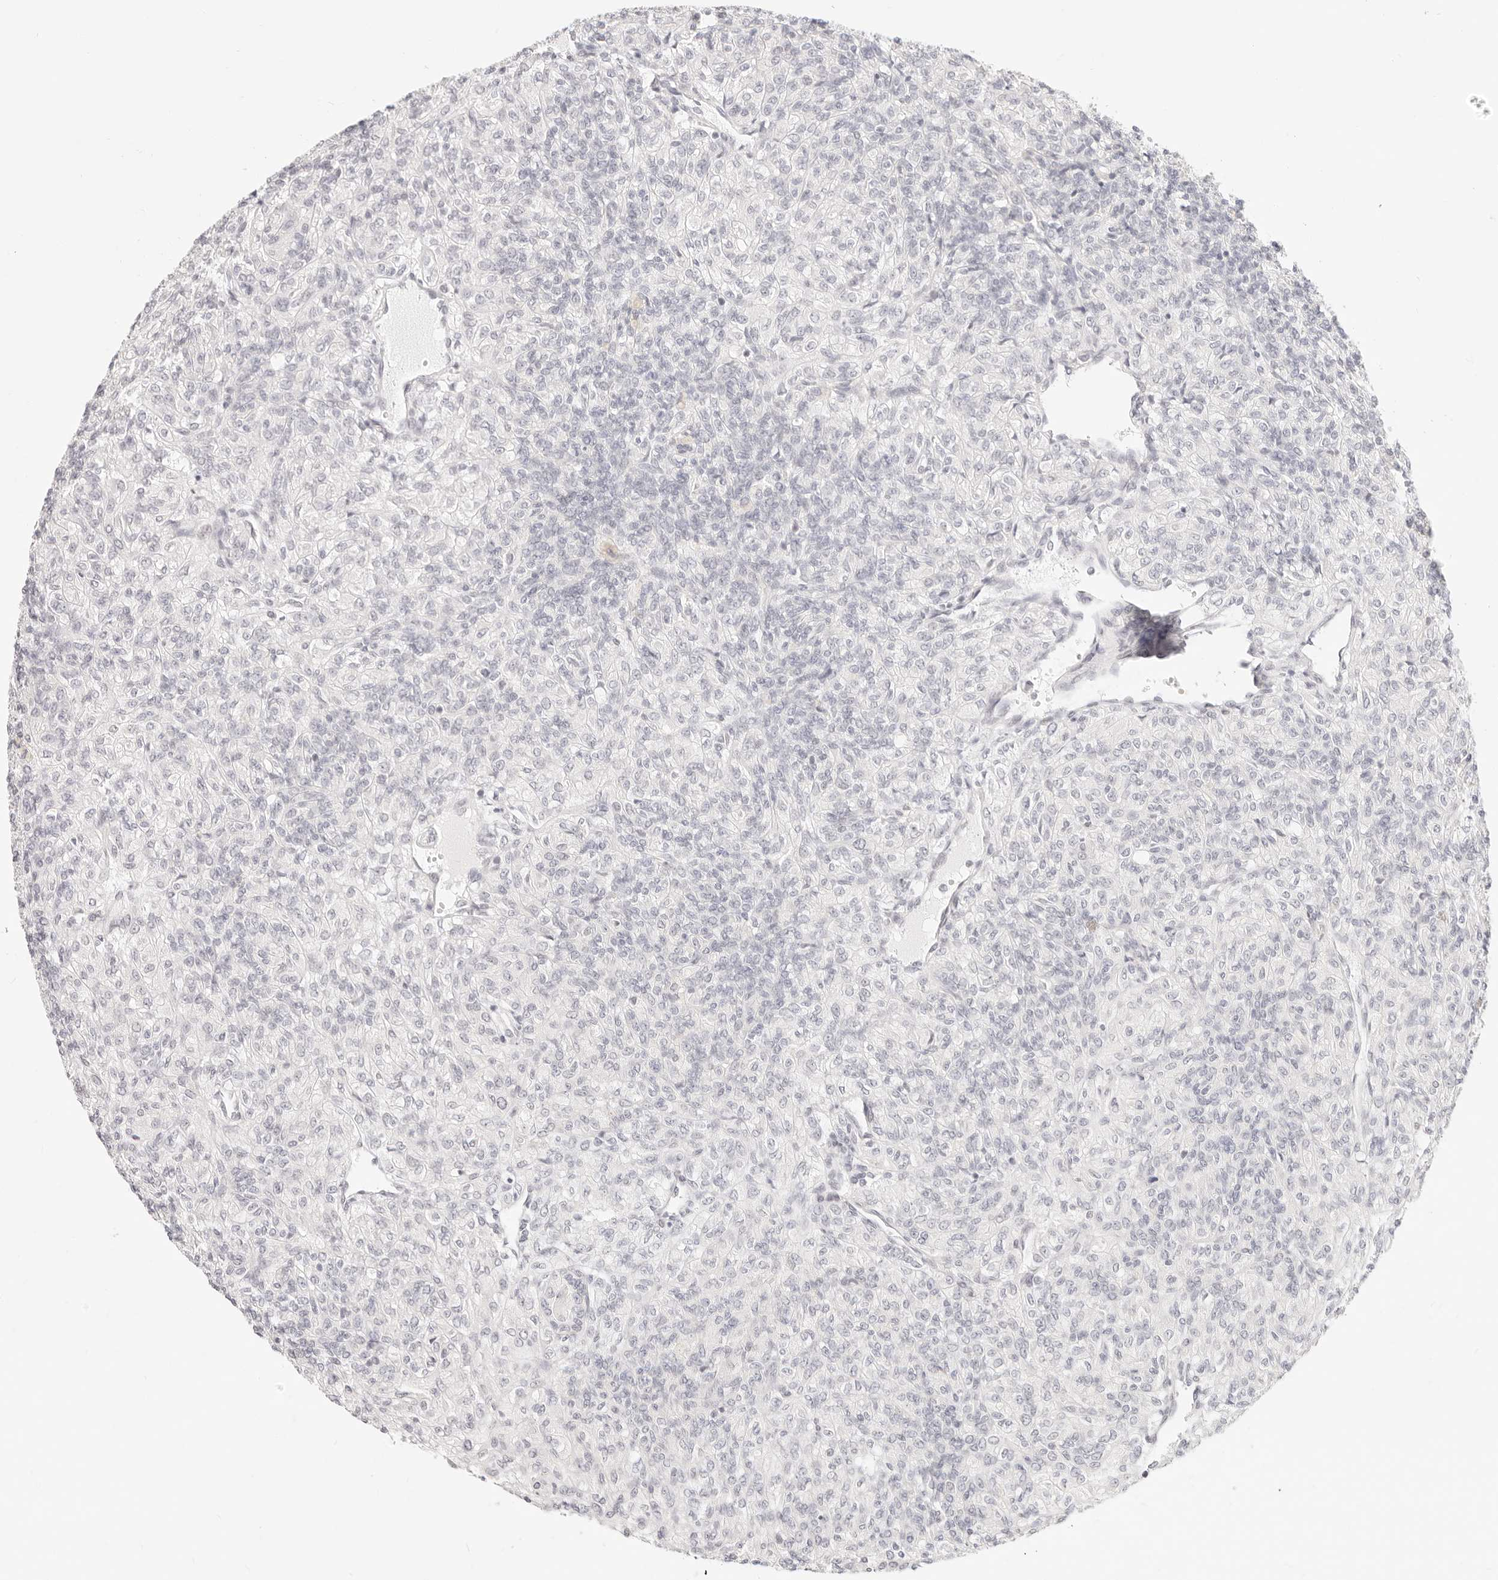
{"staining": {"intensity": "negative", "quantity": "none", "location": "none"}, "tissue": "renal cancer", "cell_type": "Tumor cells", "image_type": "cancer", "snomed": [{"axis": "morphology", "description": "Adenocarcinoma, NOS"}, {"axis": "topography", "description": "Kidney"}], "caption": "Immunohistochemical staining of renal cancer (adenocarcinoma) displays no significant staining in tumor cells. (Immunohistochemistry, brightfield microscopy, high magnification).", "gene": "ZC3H11A", "patient": {"sex": "male", "age": 77}}